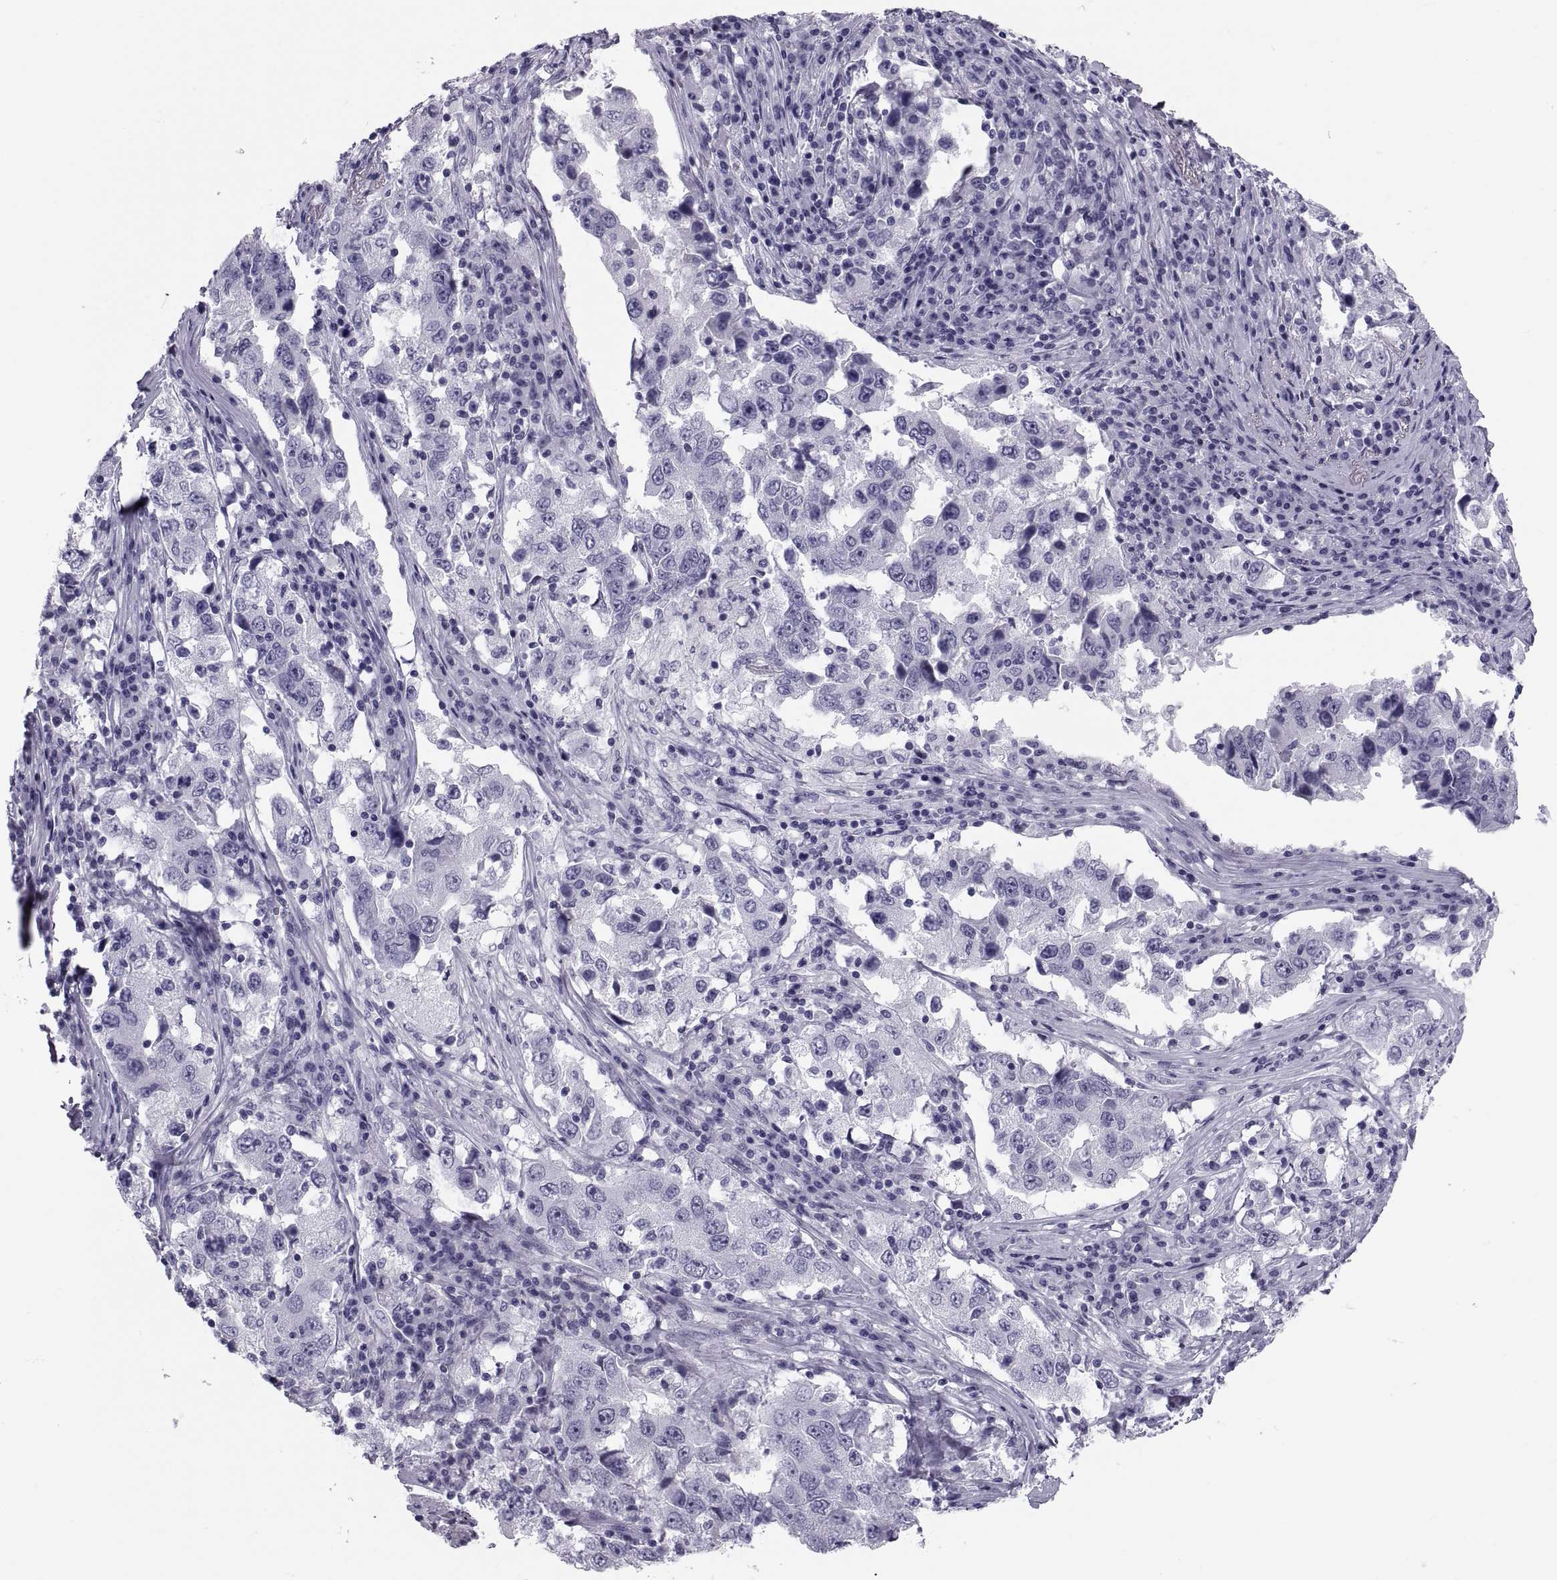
{"staining": {"intensity": "negative", "quantity": "none", "location": "none"}, "tissue": "lung cancer", "cell_type": "Tumor cells", "image_type": "cancer", "snomed": [{"axis": "morphology", "description": "Adenocarcinoma, NOS"}, {"axis": "topography", "description": "Lung"}], "caption": "IHC photomicrograph of neoplastic tissue: human lung adenocarcinoma stained with DAB demonstrates no significant protein expression in tumor cells.", "gene": "CRISP1", "patient": {"sex": "male", "age": 73}}